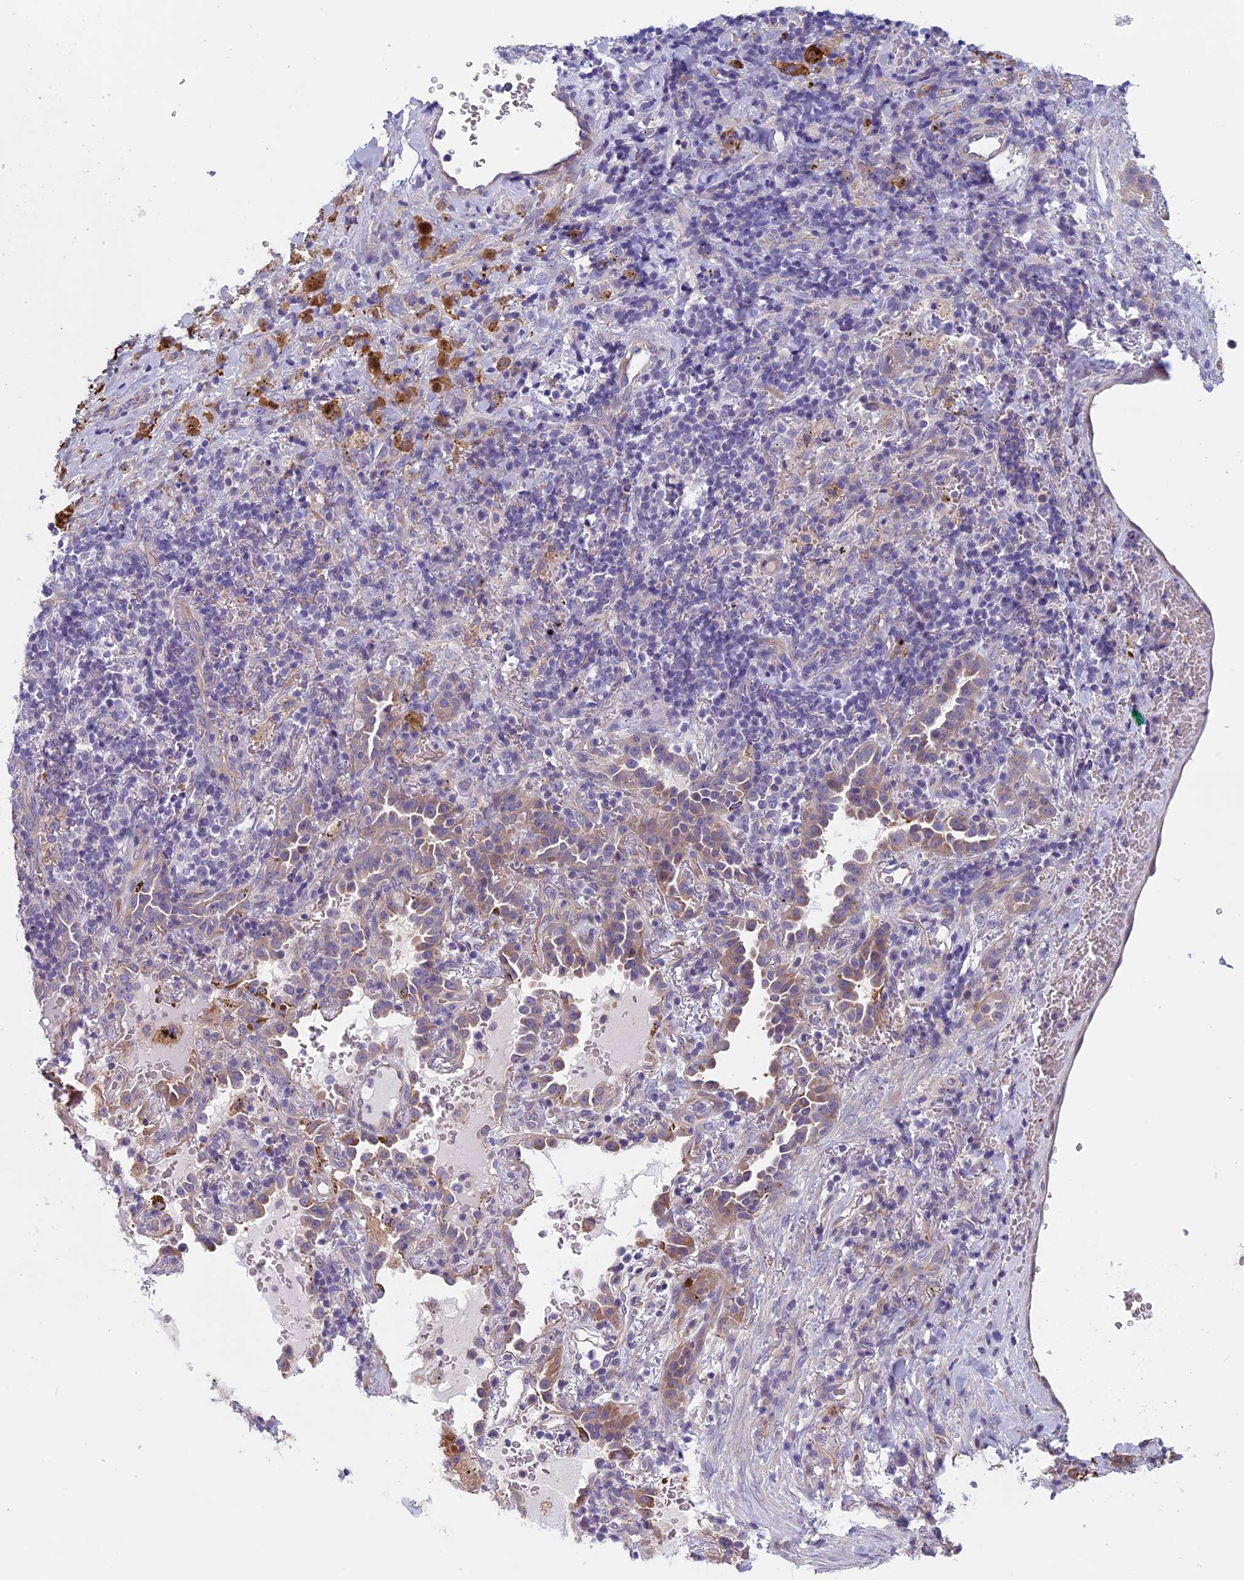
{"staining": {"intensity": "weak", "quantity": ">75%", "location": "cytoplasmic/membranous"}, "tissue": "lung cancer", "cell_type": "Tumor cells", "image_type": "cancer", "snomed": [{"axis": "morphology", "description": "Squamous cell carcinoma, NOS"}, {"axis": "topography", "description": "Lung"}], "caption": "Brown immunohistochemical staining in squamous cell carcinoma (lung) displays weak cytoplasmic/membranous positivity in about >75% of tumor cells.", "gene": "CNOT6L", "patient": {"sex": "female", "age": 63}}